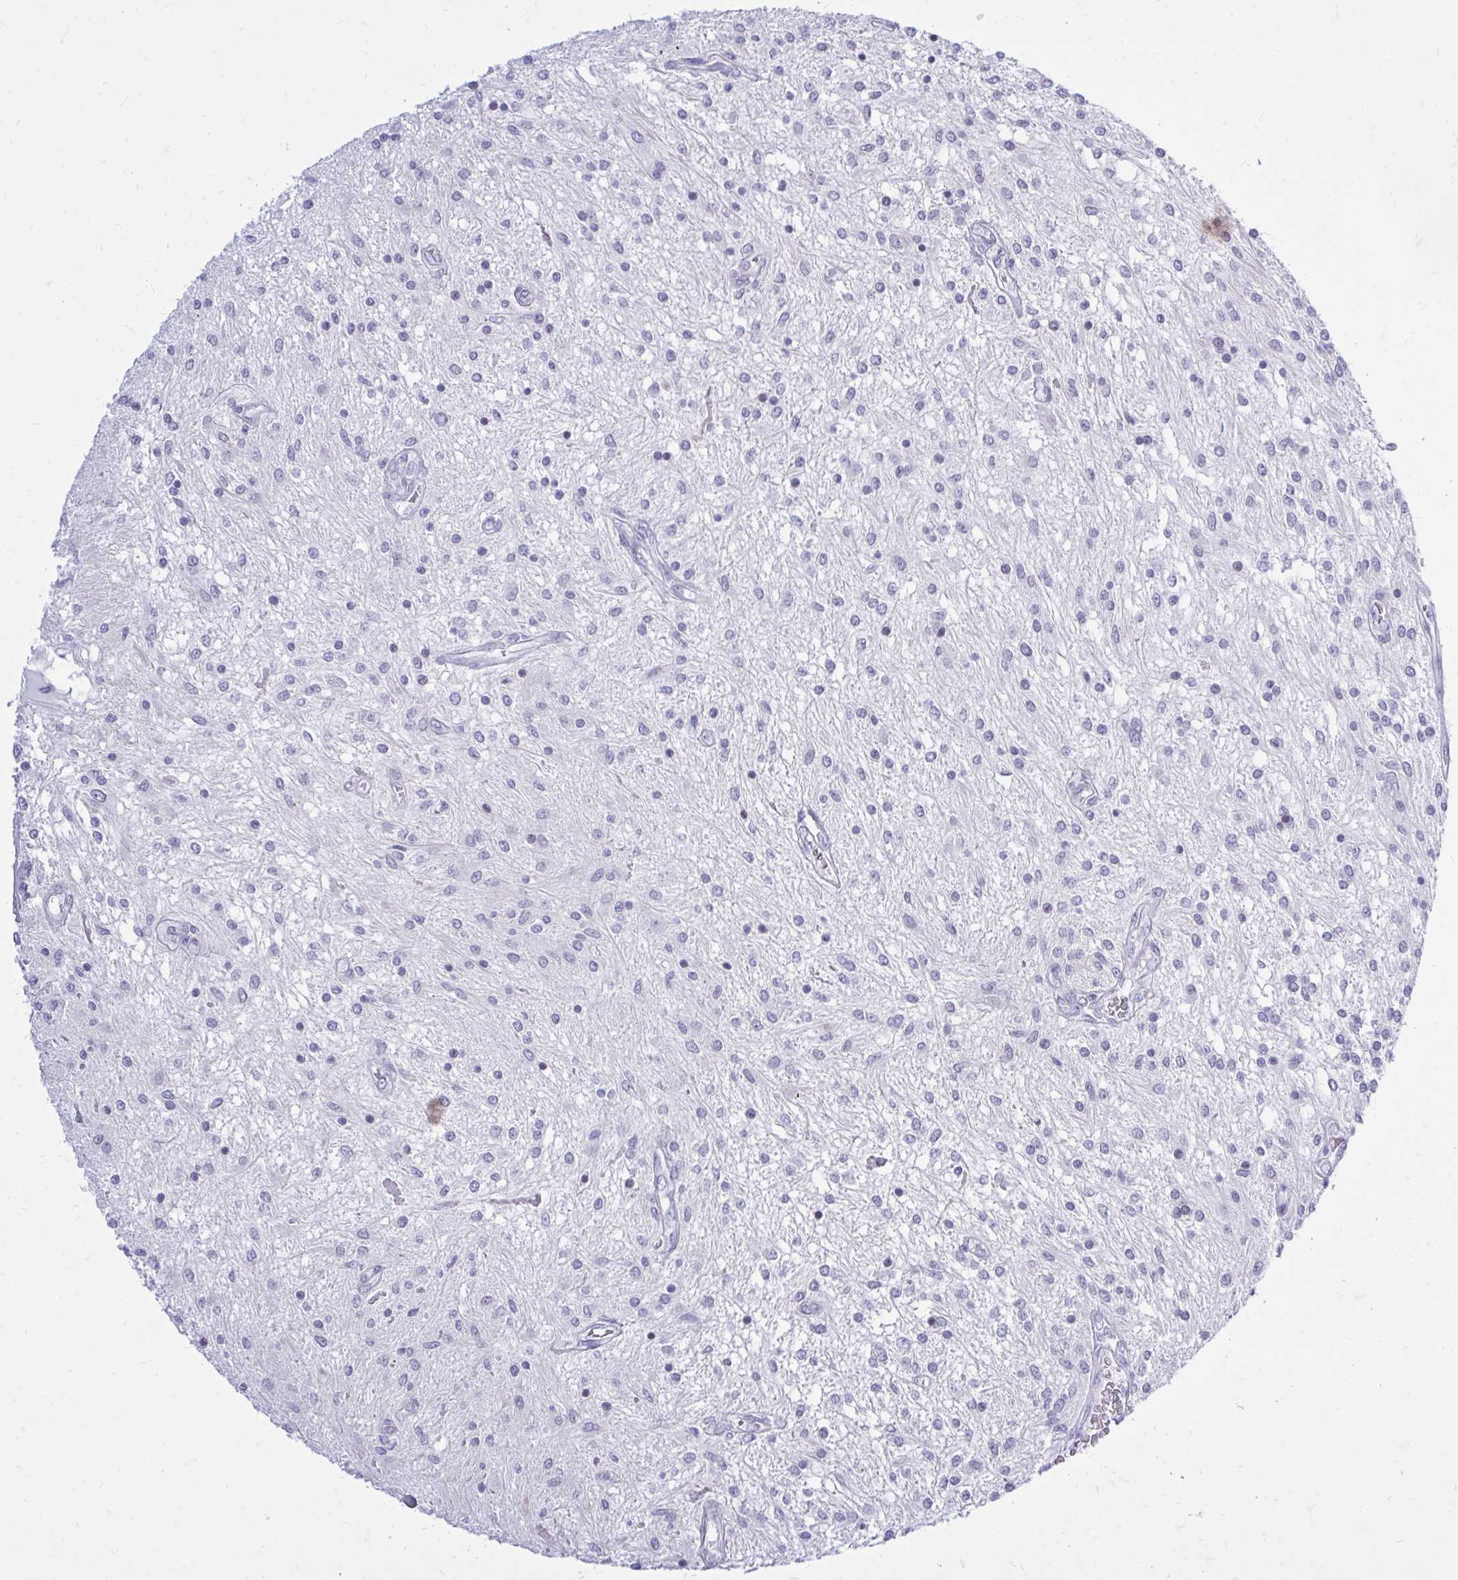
{"staining": {"intensity": "negative", "quantity": "none", "location": "none"}, "tissue": "glioma", "cell_type": "Tumor cells", "image_type": "cancer", "snomed": [{"axis": "morphology", "description": "Glioma, malignant, Low grade"}, {"axis": "topography", "description": "Cerebellum"}], "caption": "Human glioma stained for a protein using immunohistochemistry demonstrates no positivity in tumor cells.", "gene": "GABRA1", "patient": {"sex": "female", "age": 14}}